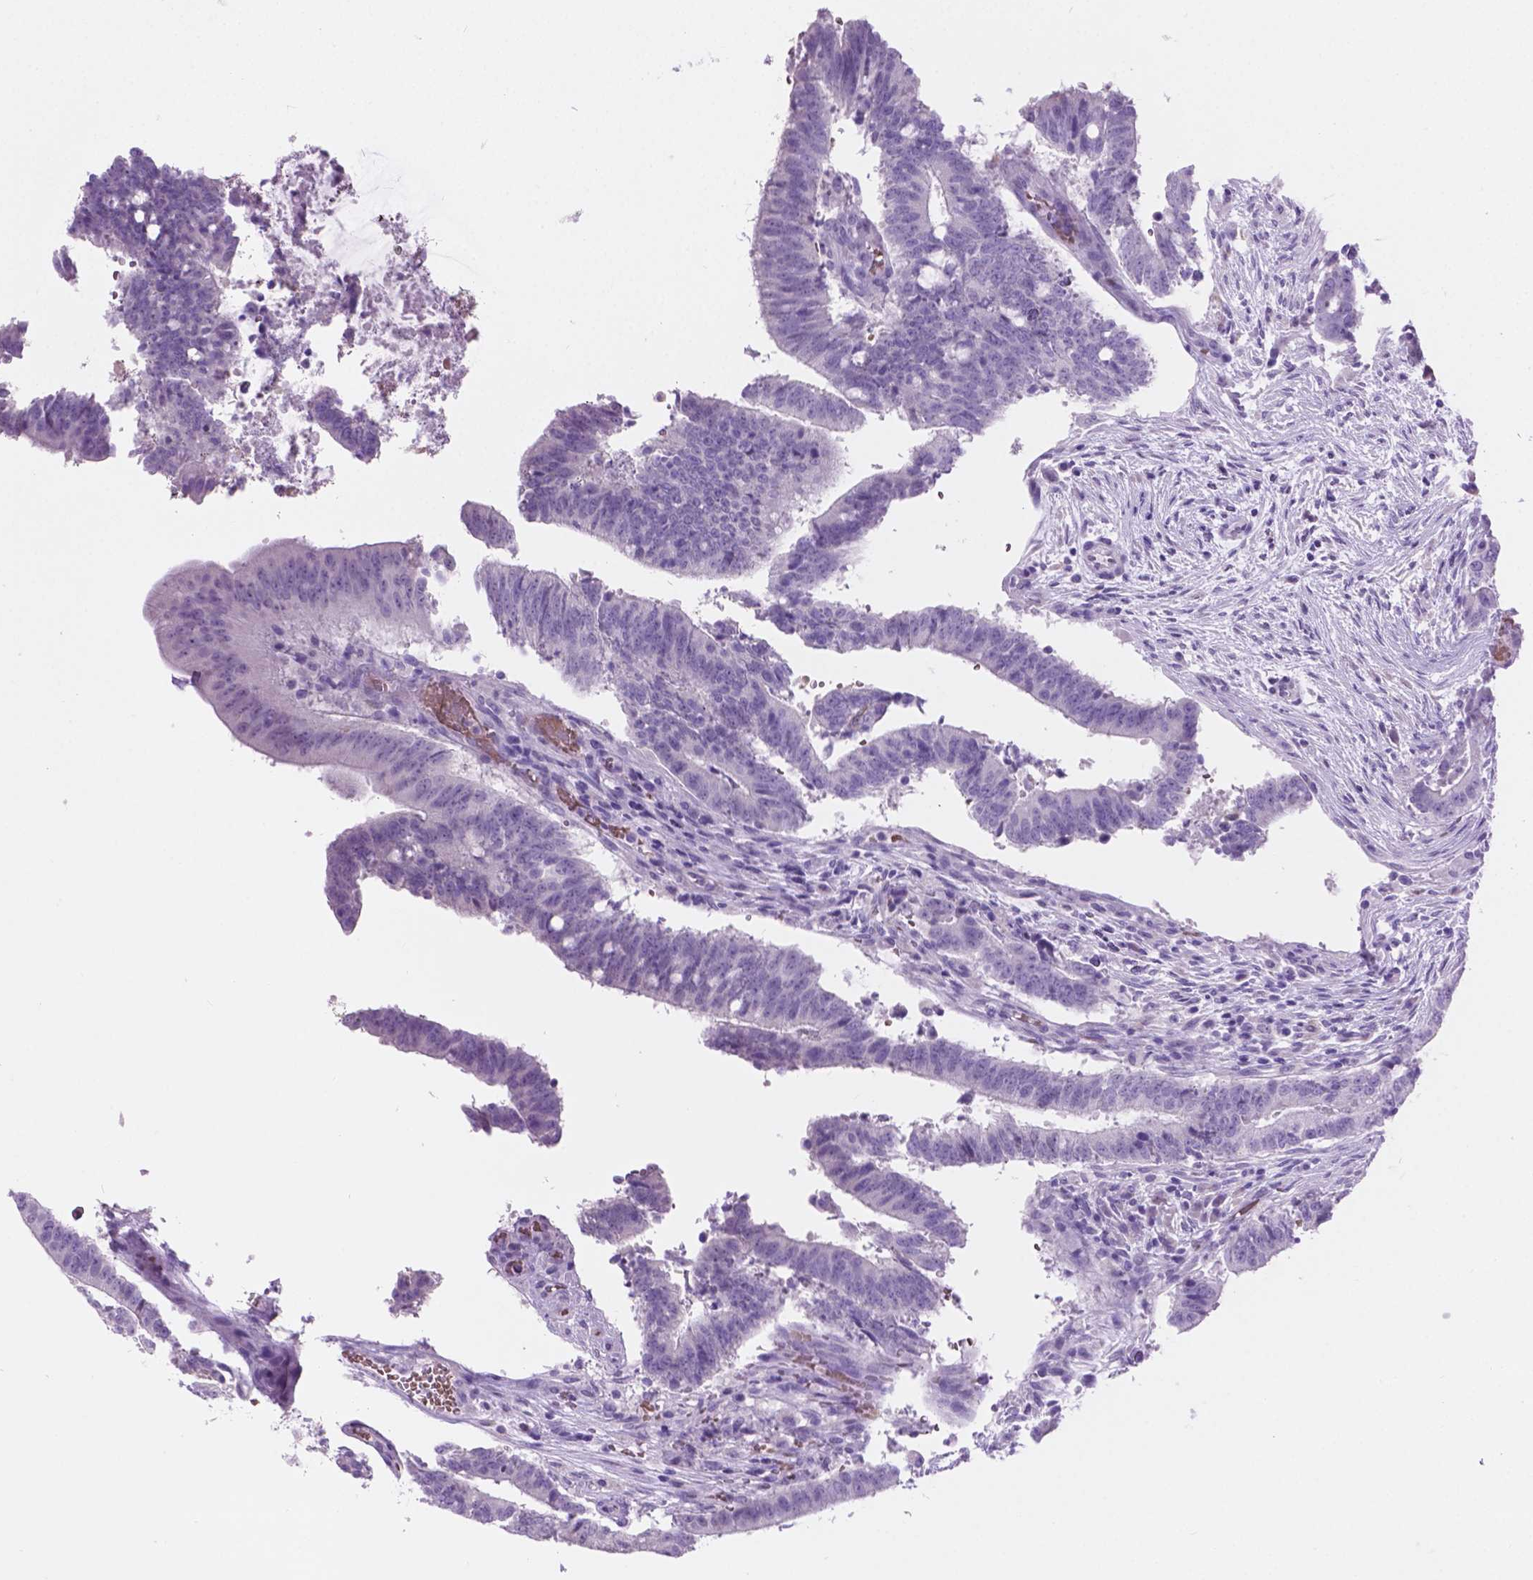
{"staining": {"intensity": "negative", "quantity": "none", "location": "none"}, "tissue": "colorectal cancer", "cell_type": "Tumor cells", "image_type": "cancer", "snomed": [{"axis": "morphology", "description": "Adenocarcinoma, NOS"}, {"axis": "topography", "description": "Colon"}], "caption": "Tumor cells are negative for brown protein staining in colorectal cancer (adenocarcinoma). The staining was performed using DAB (3,3'-diaminobenzidine) to visualize the protein expression in brown, while the nuclei were stained in blue with hematoxylin (Magnification: 20x).", "gene": "GRIN2B", "patient": {"sex": "female", "age": 43}}